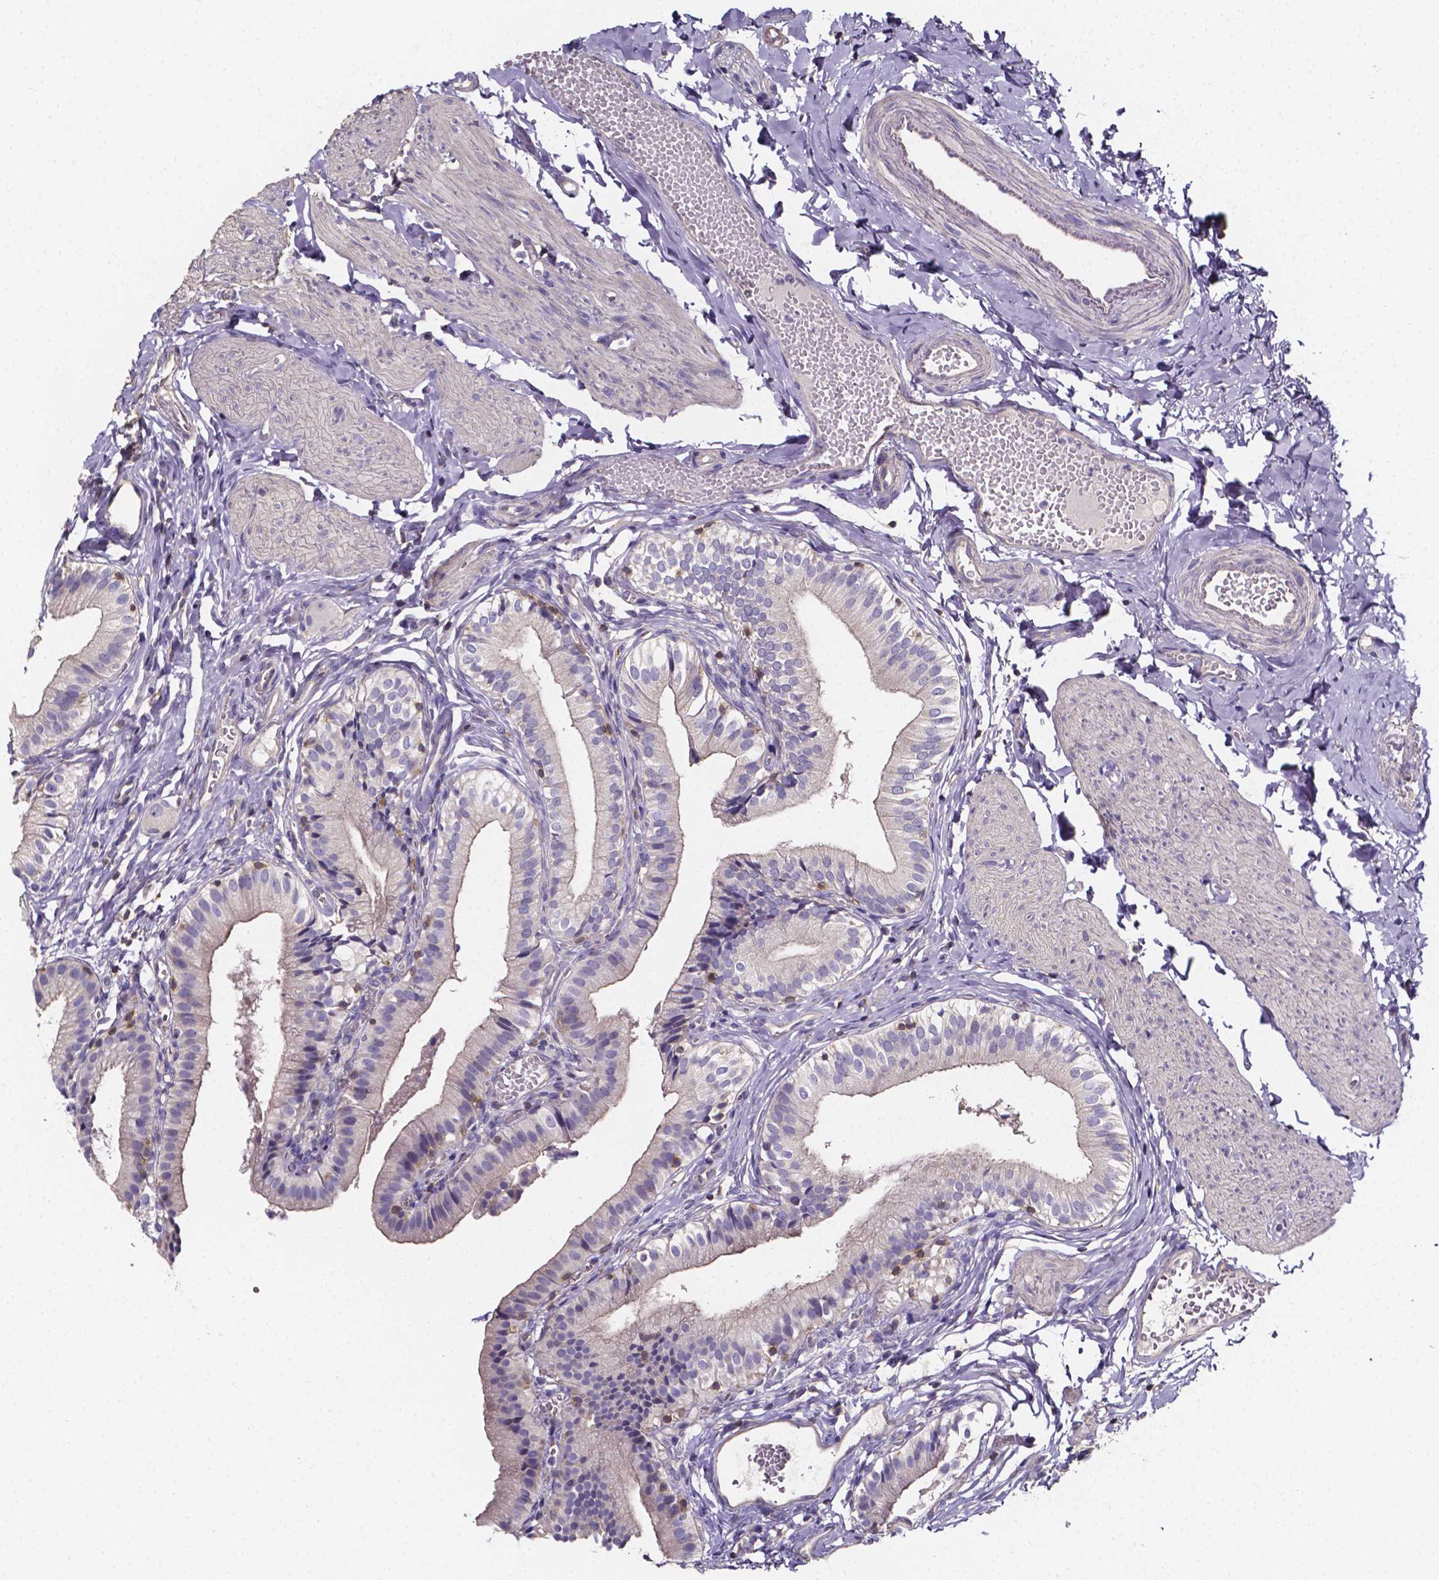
{"staining": {"intensity": "weak", "quantity": "<25%", "location": "cytoplasmic/membranous"}, "tissue": "gallbladder", "cell_type": "Glandular cells", "image_type": "normal", "snomed": [{"axis": "morphology", "description": "Normal tissue, NOS"}, {"axis": "topography", "description": "Gallbladder"}], "caption": "Immunohistochemistry (IHC) of benign gallbladder reveals no expression in glandular cells.", "gene": "THEMIS", "patient": {"sex": "female", "age": 47}}